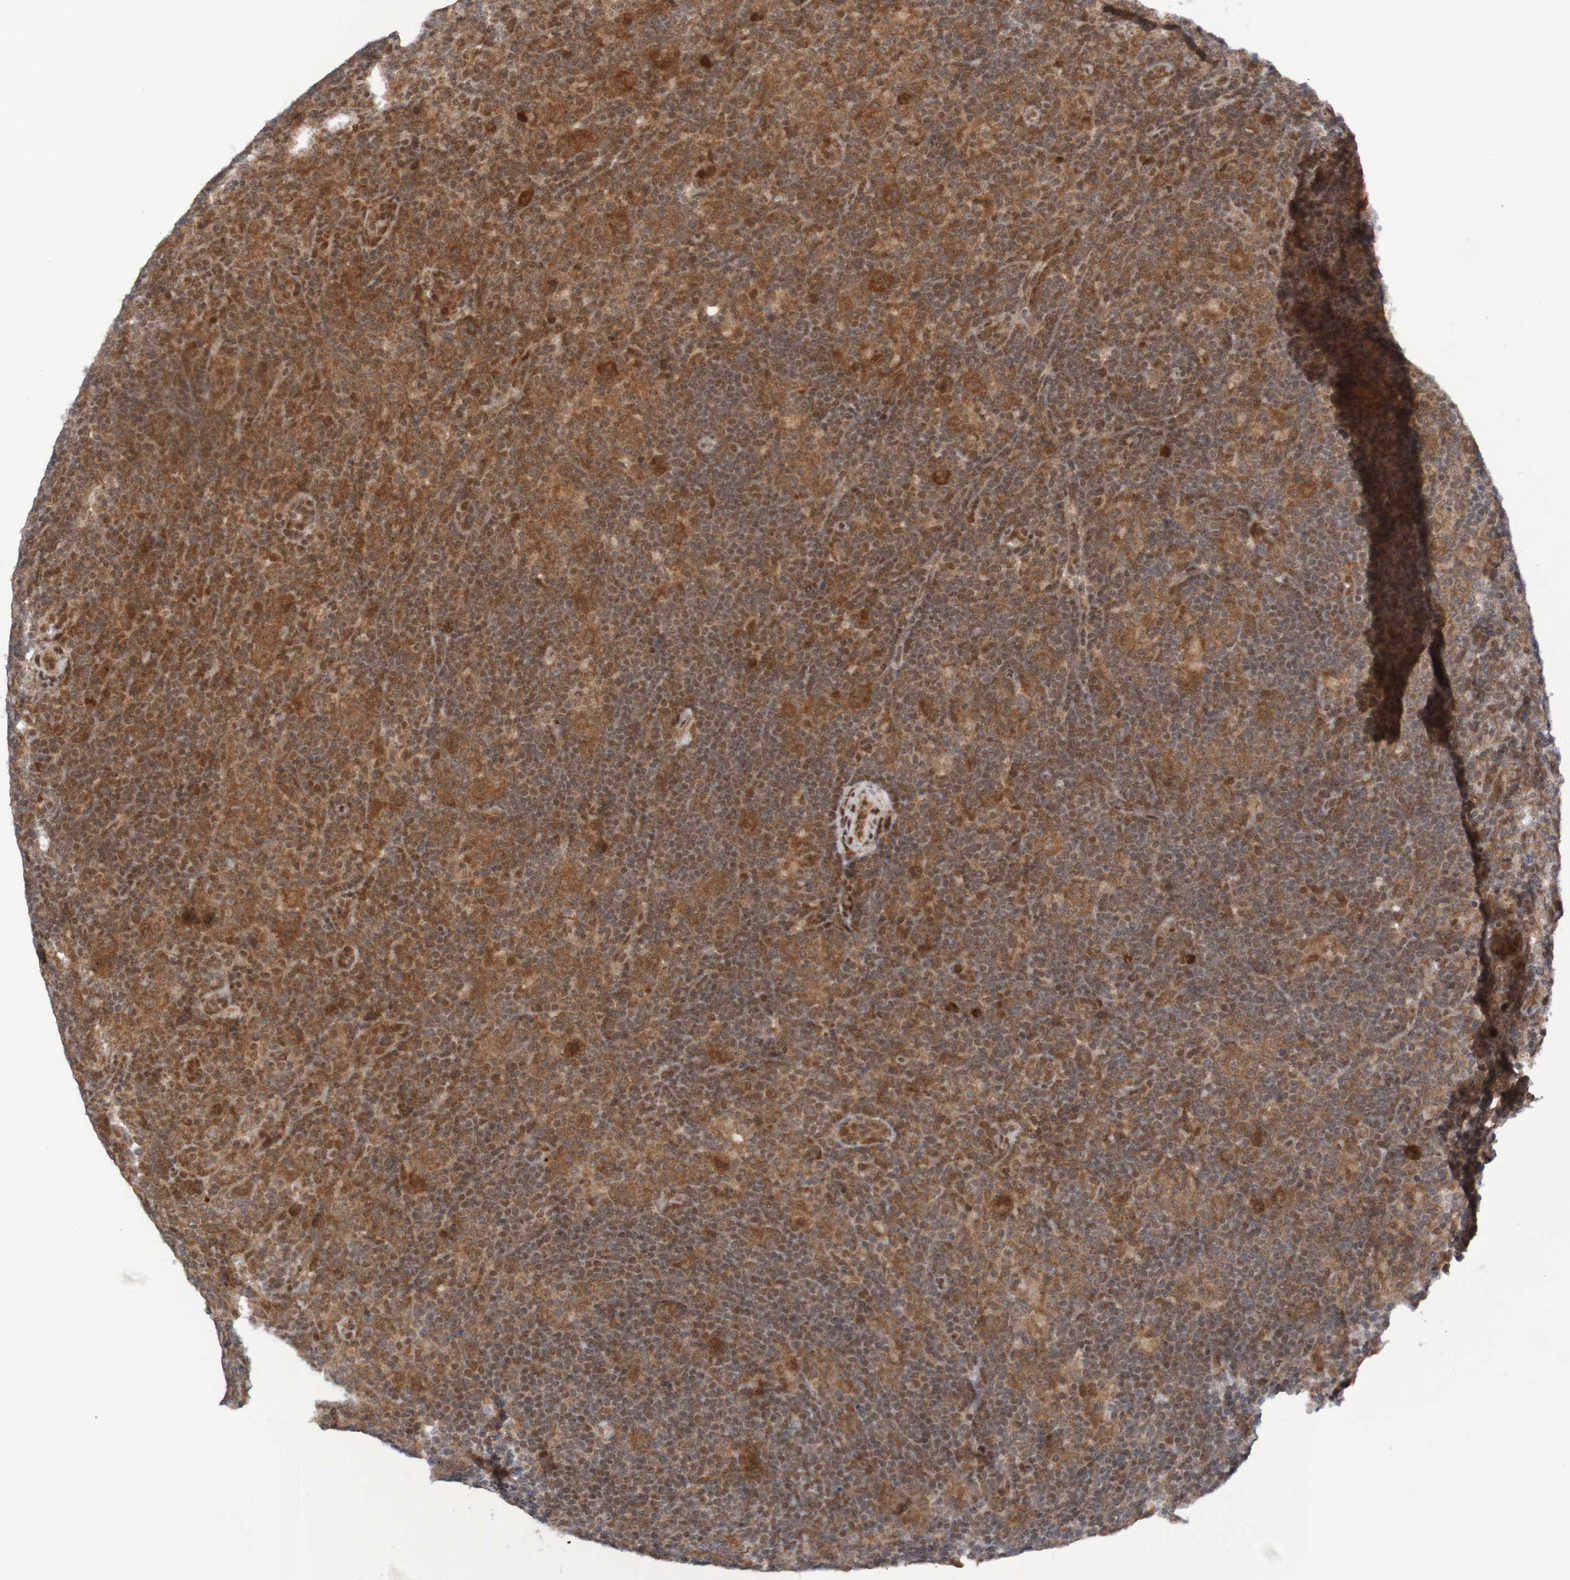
{"staining": {"intensity": "strong", "quantity": ">75%", "location": "cytoplasmic/membranous"}, "tissue": "lymphoma", "cell_type": "Tumor cells", "image_type": "cancer", "snomed": [{"axis": "morphology", "description": "Hodgkin's disease, NOS"}, {"axis": "topography", "description": "Lymph node"}], "caption": "Brown immunohistochemical staining in lymphoma displays strong cytoplasmic/membranous expression in about >75% of tumor cells. The staining was performed using DAB (3,3'-diaminobenzidine), with brown indicating positive protein expression. Nuclei are stained blue with hematoxylin.", "gene": "ITLN1", "patient": {"sex": "female", "age": 57}}